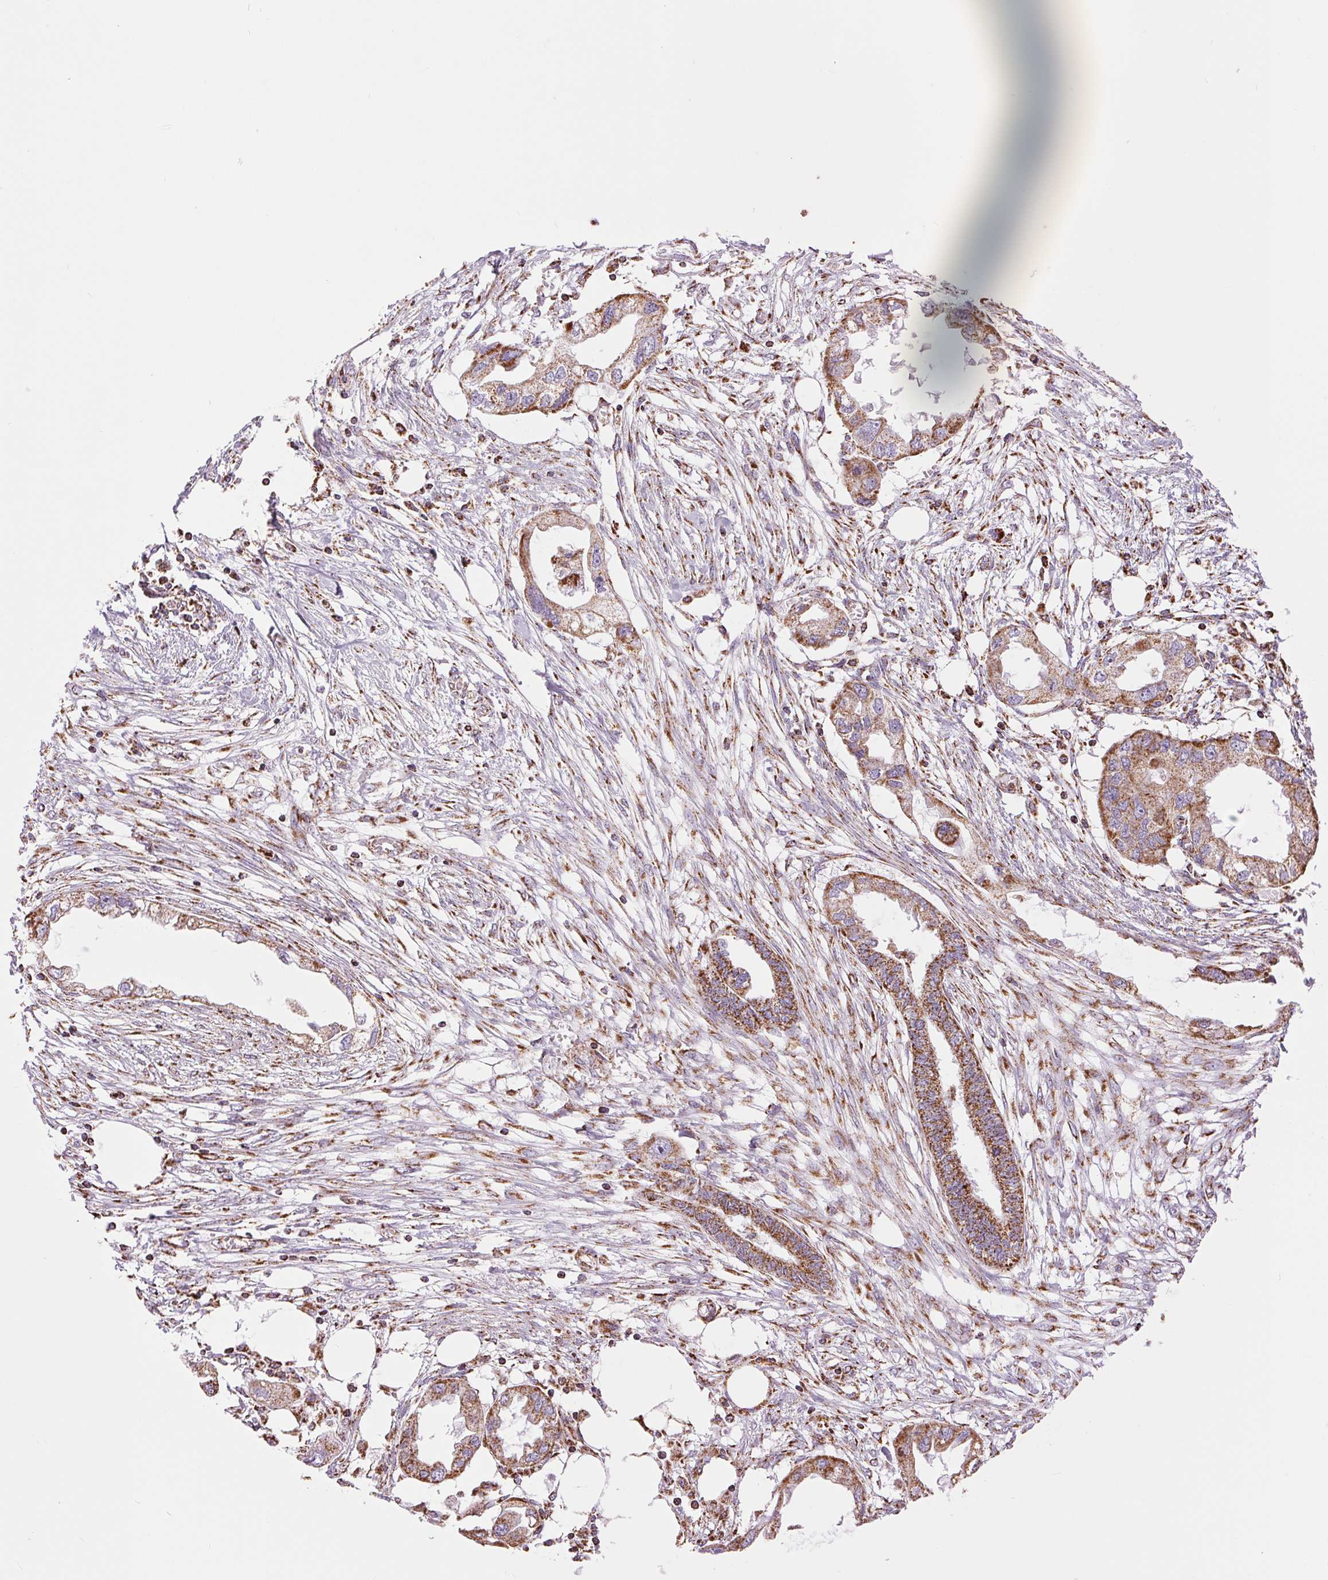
{"staining": {"intensity": "strong", "quantity": ">75%", "location": "cytoplasmic/membranous"}, "tissue": "endometrial cancer", "cell_type": "Tumor cells", "image_type": "cancer", "snomed": [{"axis": "morphology", "description": "Adenocarcinoma, NOS"}, {"axis": "morphology", "description": "Adenocarcinoma, metastatic, NOS"}, {"axis": "topography", "description": "Adipose tissue"}, {"axis": "topography", "description": "Endometrium"}], "caption": "Tumor cells exhibit strong cytoplasmic/membranous staining in approximately >75% of cells in adenocarcinoma (endometrial).", "gene": "ATP5PB", "patient": {"sex": "female", "age": 67}}